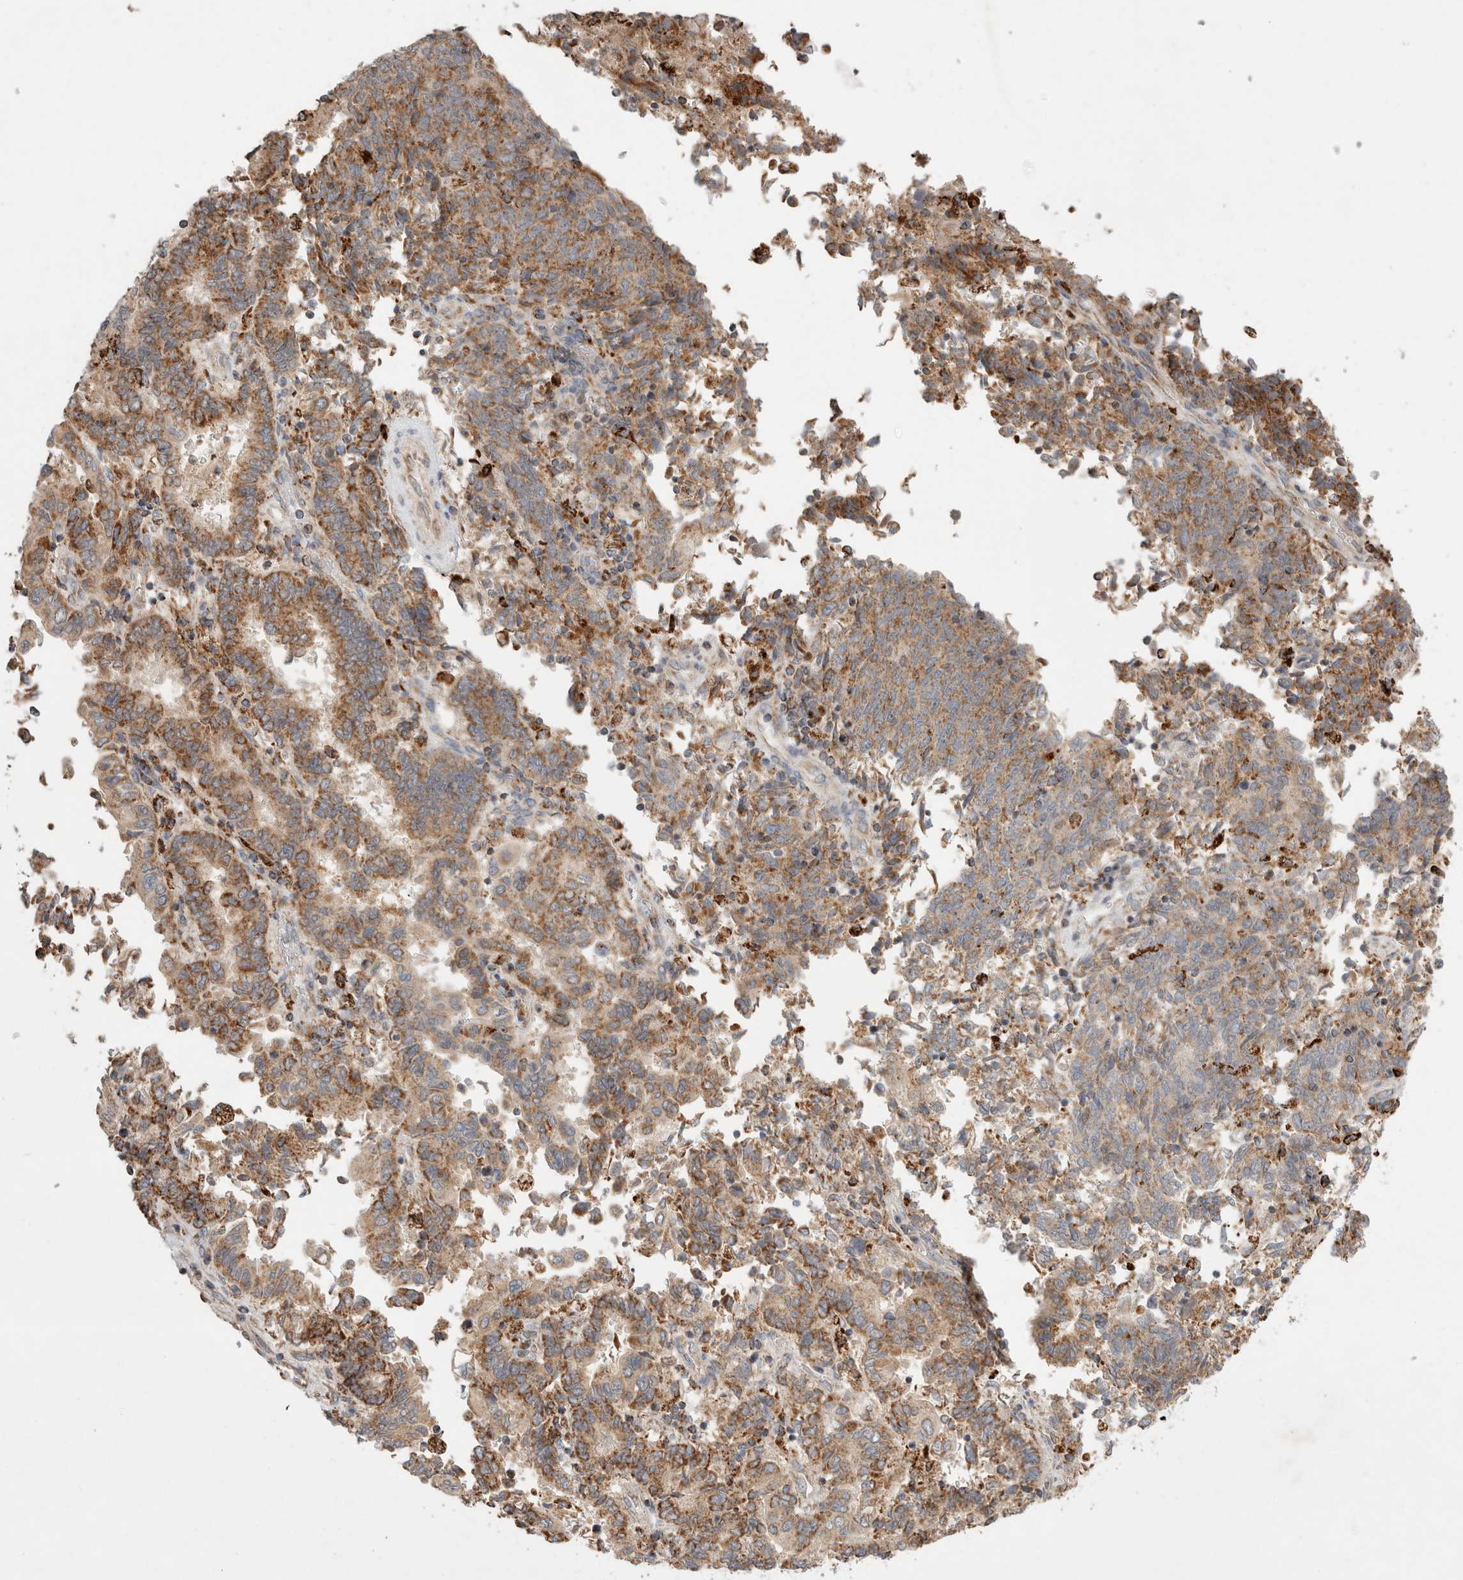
{"staining": {"intensity": "moderate", "quantity": ">75%", "location": "cytoplasmic/membranous"}, "tissue": "endometrial cancer", "cell_type": "Tumor cells", "image_type": "cancer", "snomed": [{"axis": "morphology", "description": "Adenocarcinoma, NOS"}, {"axis": "topography", "description": "Endometrium"}], "caption": "Approximately >75% of tumor cells in endometrial adenocarcinoma display moderate cytoplasmic/membranous protein staining as visualized by brown immunohistochemical staining.", "gene": "HROB", "patient": {"sex": "female", "age": 80}}